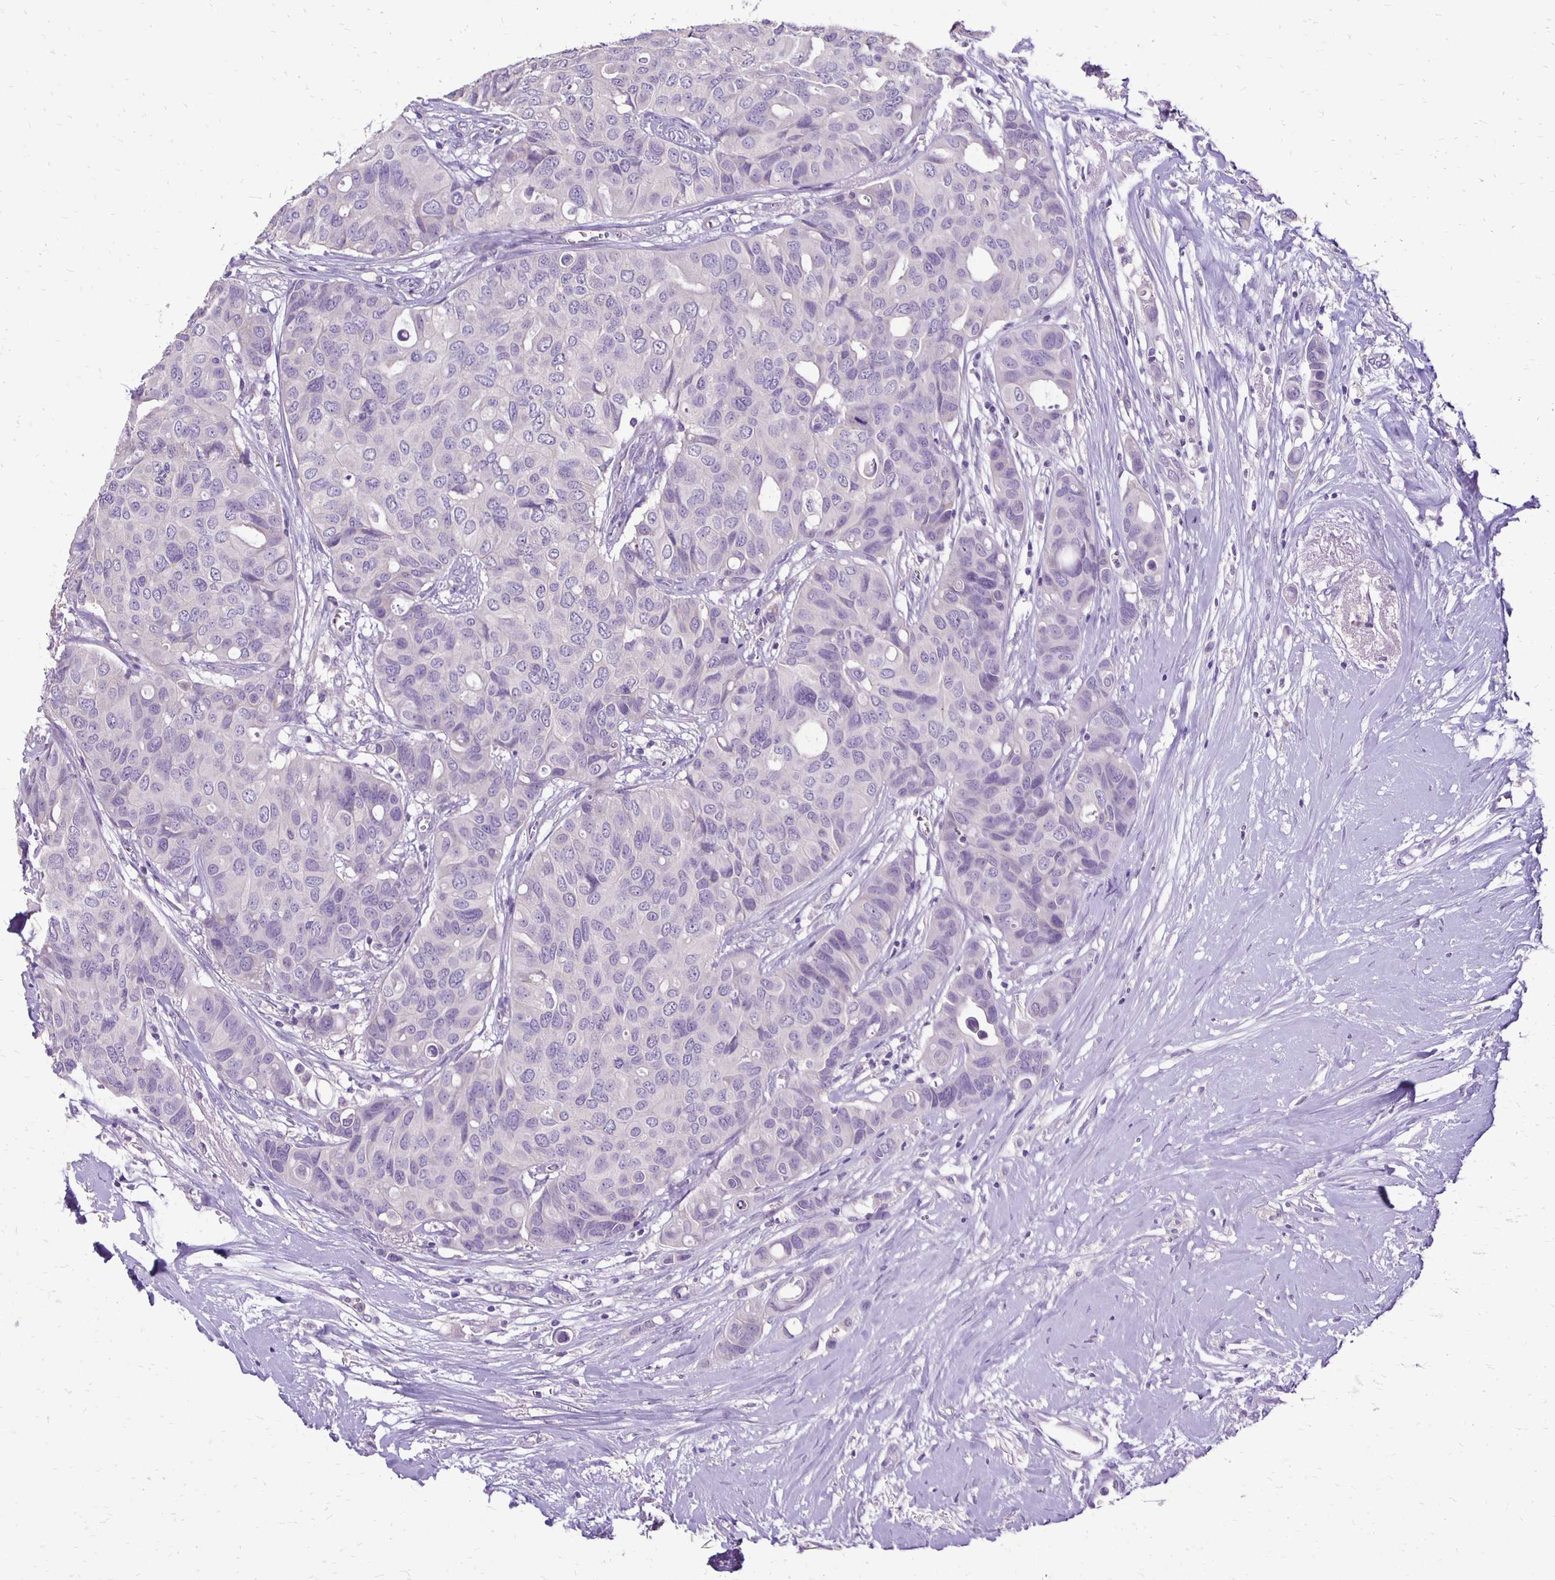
{"staining": {"intensity": "negative", "quantity": "none", "location": "none"}, "tissue": "breast cancer", "cell_type": "Tumor cells", "image_type": "cancer", "snomed": [{"axis": "morphology", "description": "Duct carcinoma"}, {"axis": "topography", "description": "Breast"}], "caption": "This is a micrograph of immunohistochemistry (IHC) staining of breast cancer (intraductal carcinoma), which shows no expression in tumor cells.", "gene": "ANKRD45", "patient": {"sex": "female", "age": 54}}